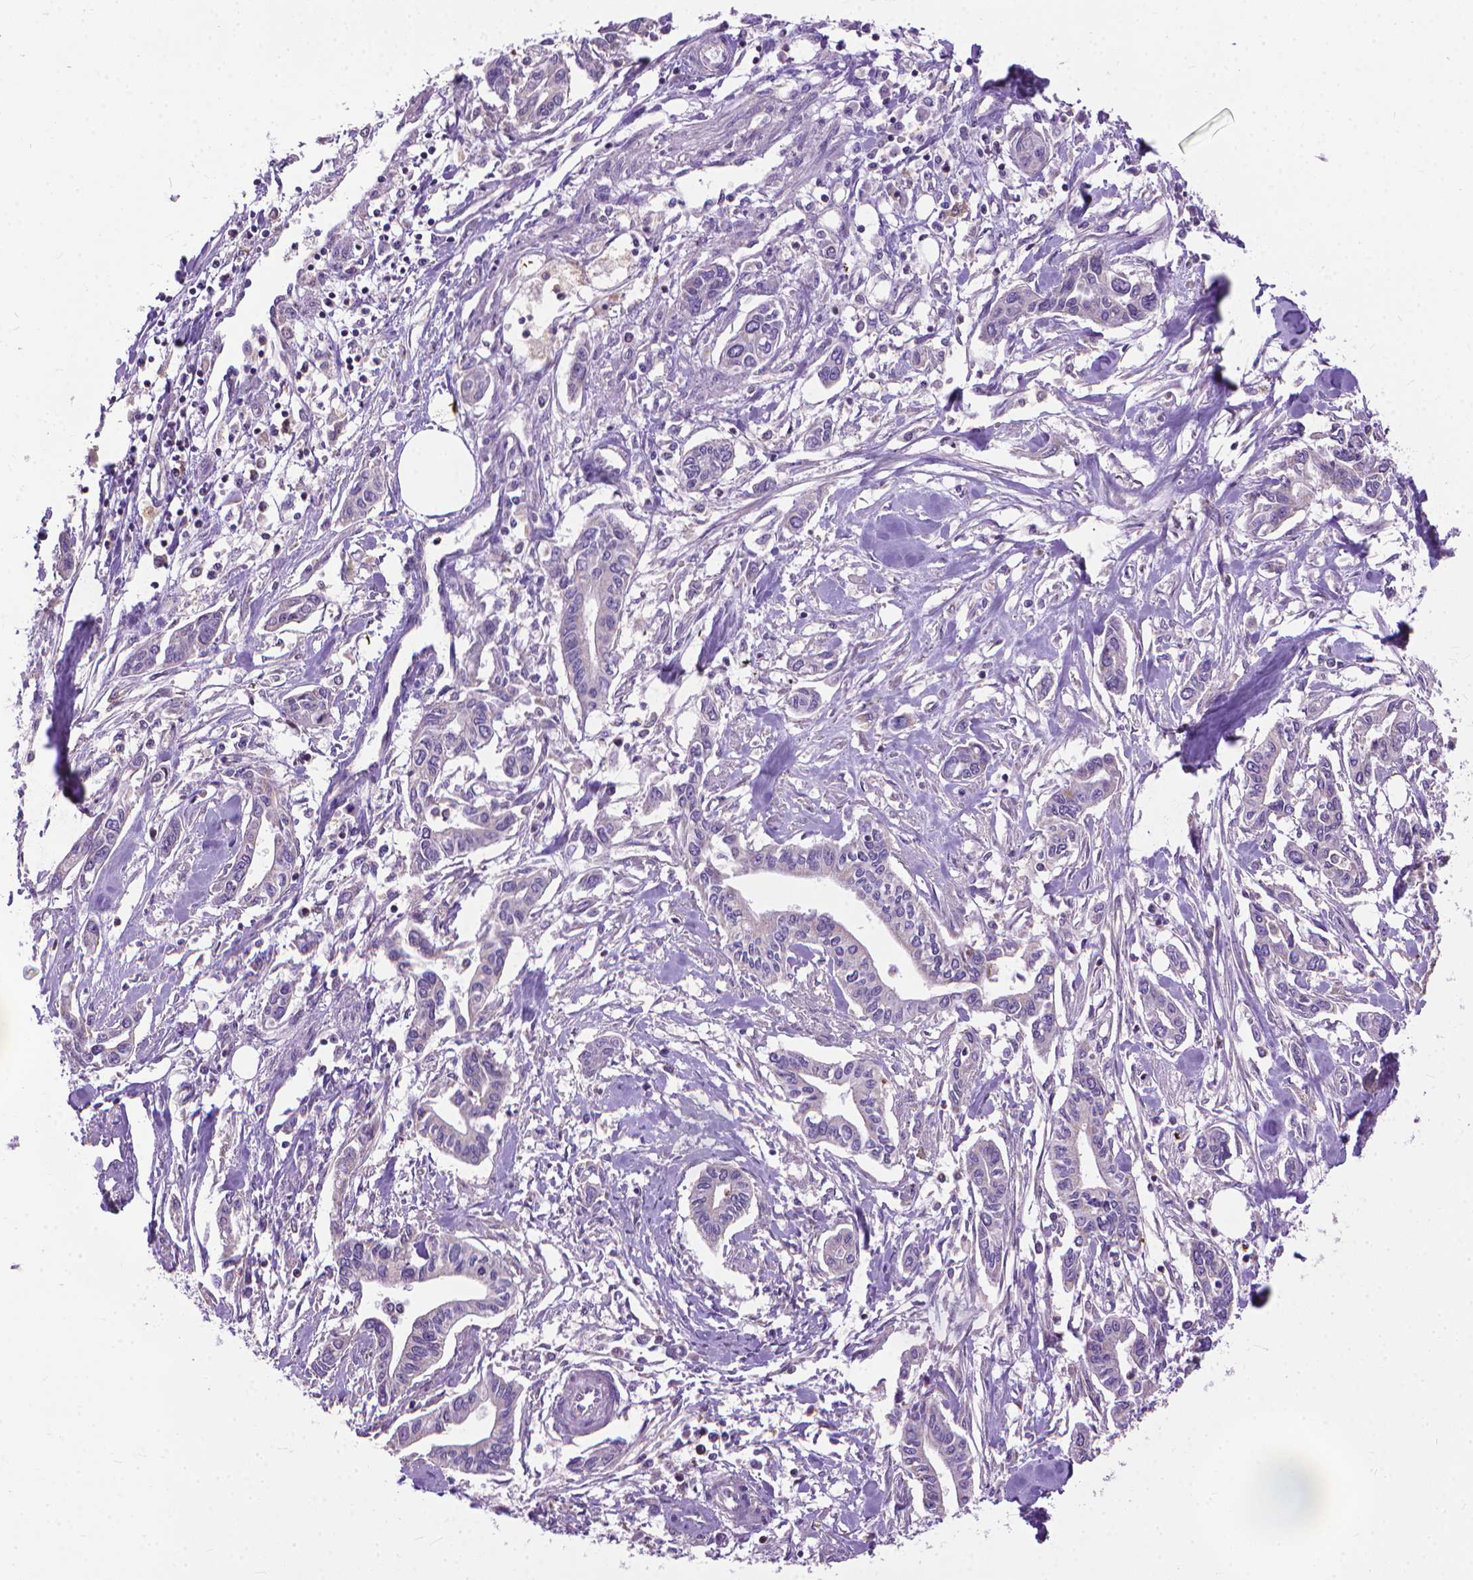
{"staining": {"intensity": "negative", "quantity": "none", "location": "none"}, "tissue": "pancreatic cancer", "cell_type": "Tumor cells", "image_type": "cancer", "snomed": [{"axis": "morphology", "description": "Adenocarcinoma, NOS"}, {"axis": "topography", "description": "Pancreas"}], "caption": "This is a image of immunohistochemistry (IHC) staining of pancreatic adenocarcinoma, which shows no positivity in tumor cells.", "gene": "SYN1", "patient": {"sex": "male", "age": 60}}